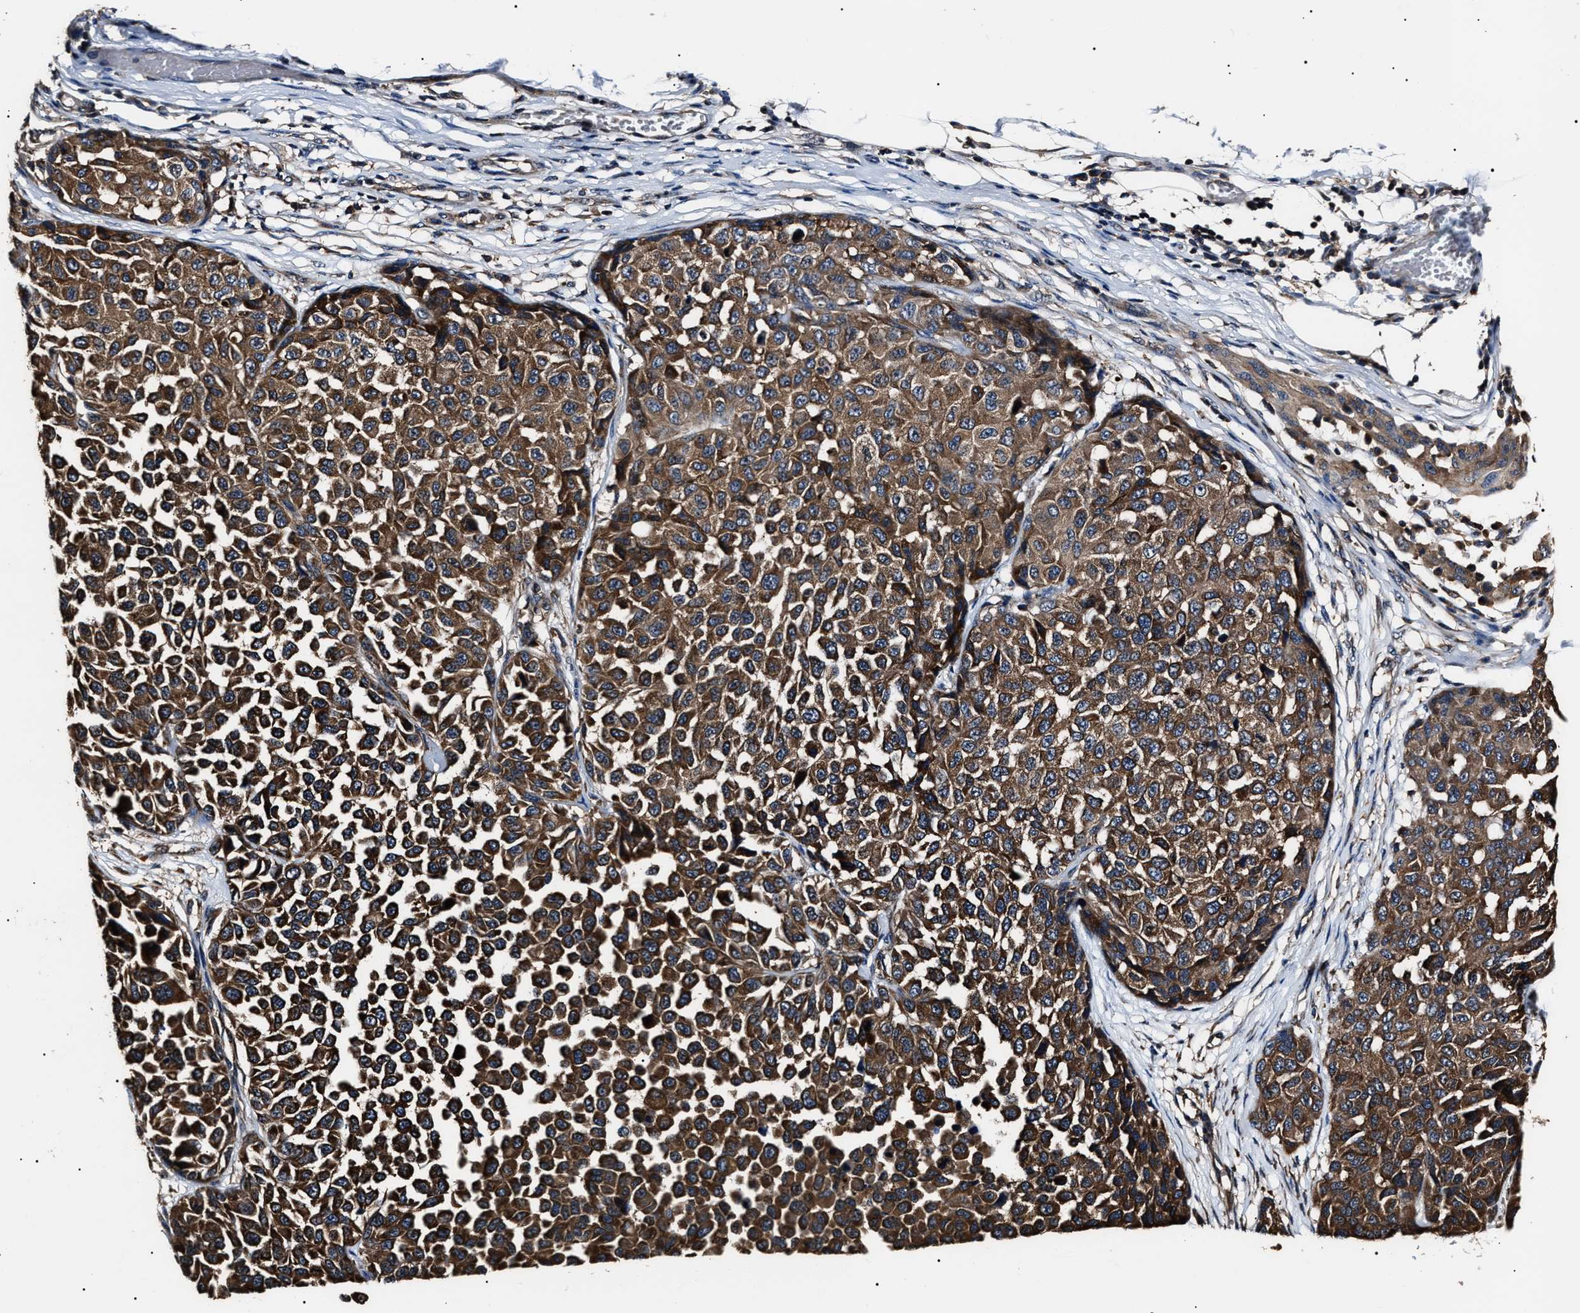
{"staining": {"intensity": "moderate", "quantity": ">75%", "location": "cytoplasmic/membranous"}, "tissue": "melanoma", "cell_type": "Tumor cells", "image_type": "cancer", "snomed": [{"axis": "morphology", "description": "Normal tissue, NOS"}, {"axis": "morphology", "description": "Malignant melanoma, NOS"}, {"axis": "topography", "description": "Skin"}], "caption": "Protein analysis of malignant melanoma tissue exhibits moderate cytoplasmic/membranous expression in about >75% of tumor cells.", "gene": "CCT8", "patient": {"sex": "male", "age": 62}}